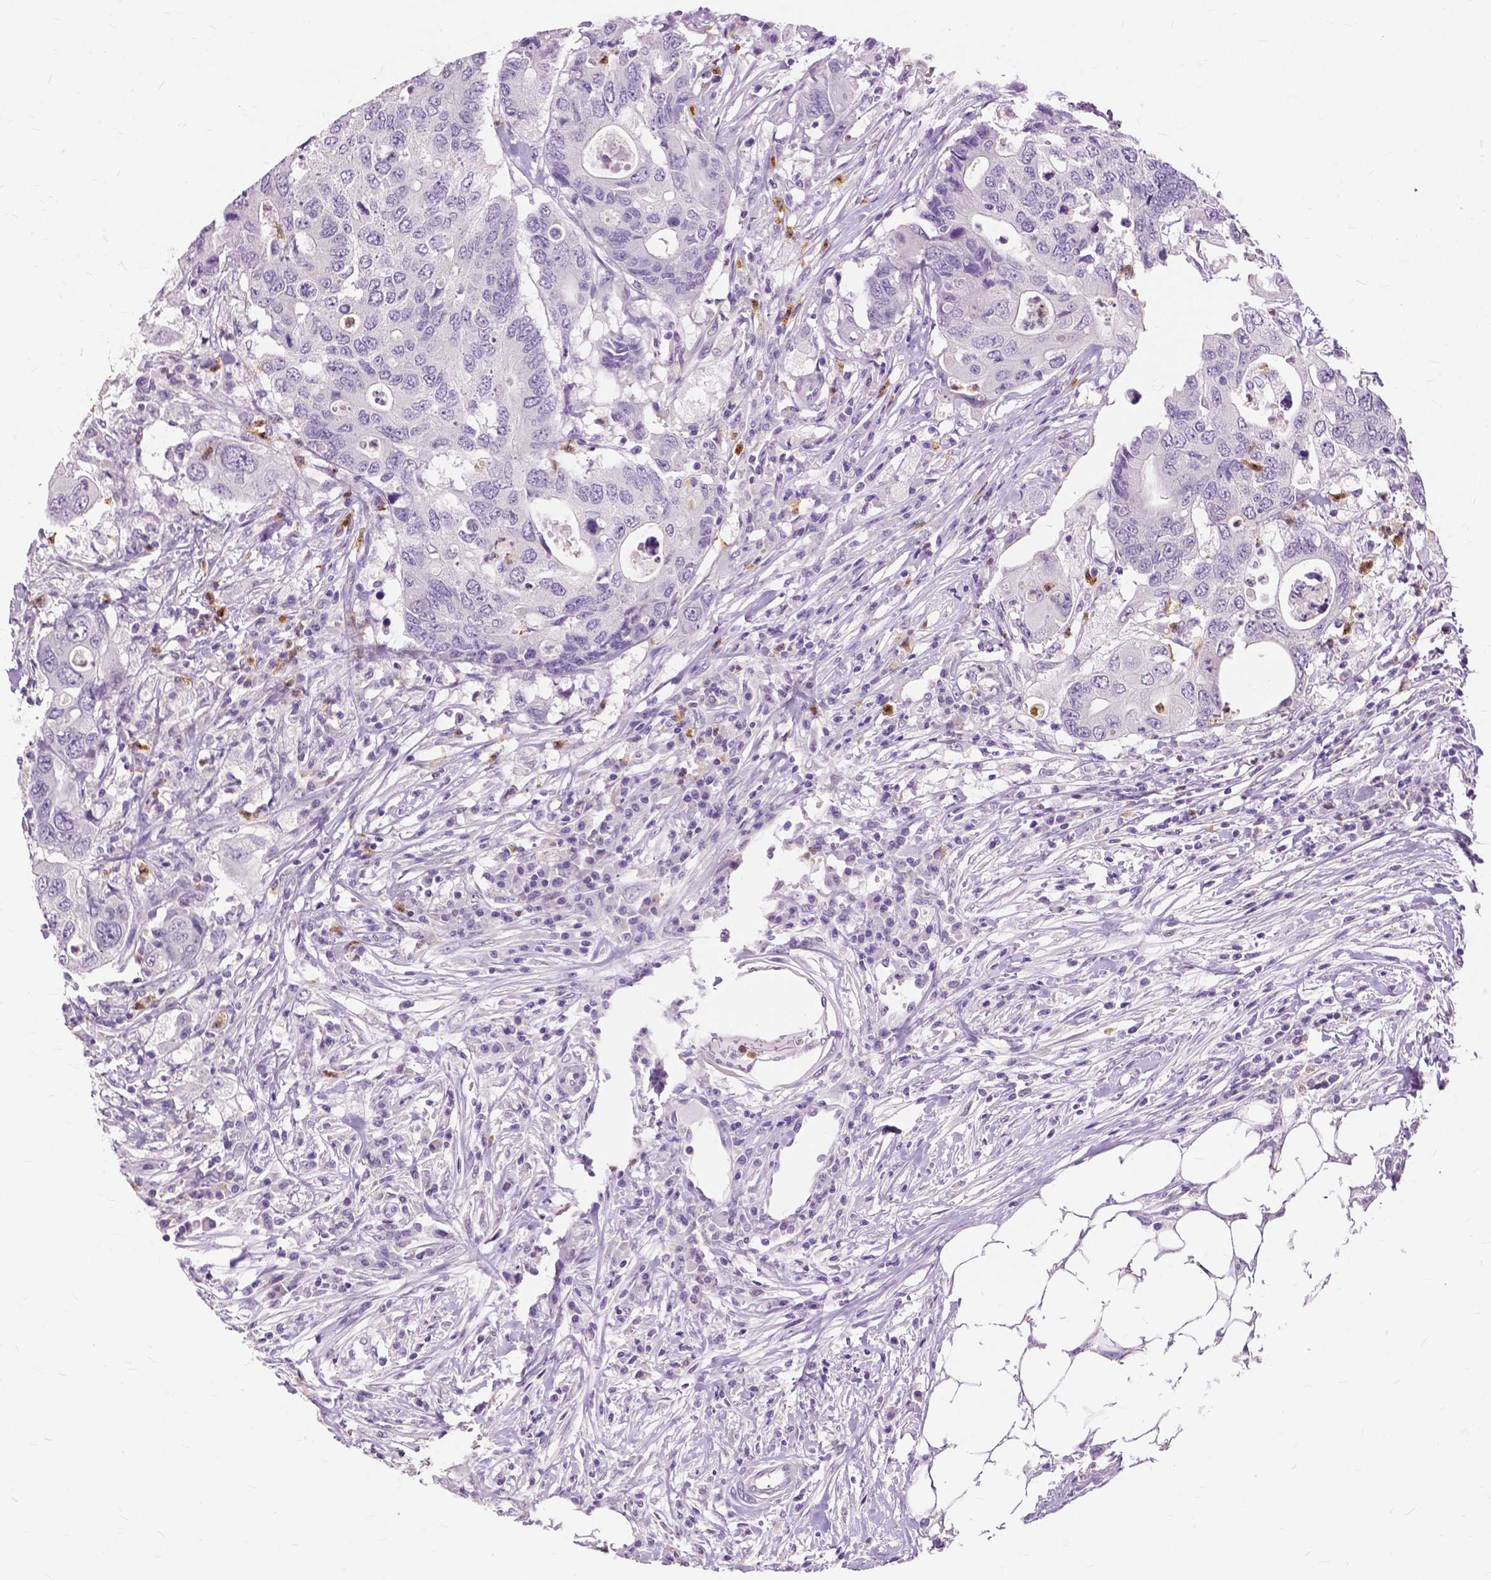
{"staining": {"intensity": "negative", "quantity": "none", "location": "none"}, "tissue": "colorectal cancer", "cell_type": "Tumor cells", "image_type": "cancer", "snomed": [{"axis": "morphology", "description": "Adenocarcinoma, NOS"}, {"axis": "topography", "description": "Colon"}], "caption": "Immunohistochemical staining of colorectal adenocarcinoma displays no significant positivity in tumor cells.", "gene": "CXCR2", "patient": {"sex": "male", "age": 71}}